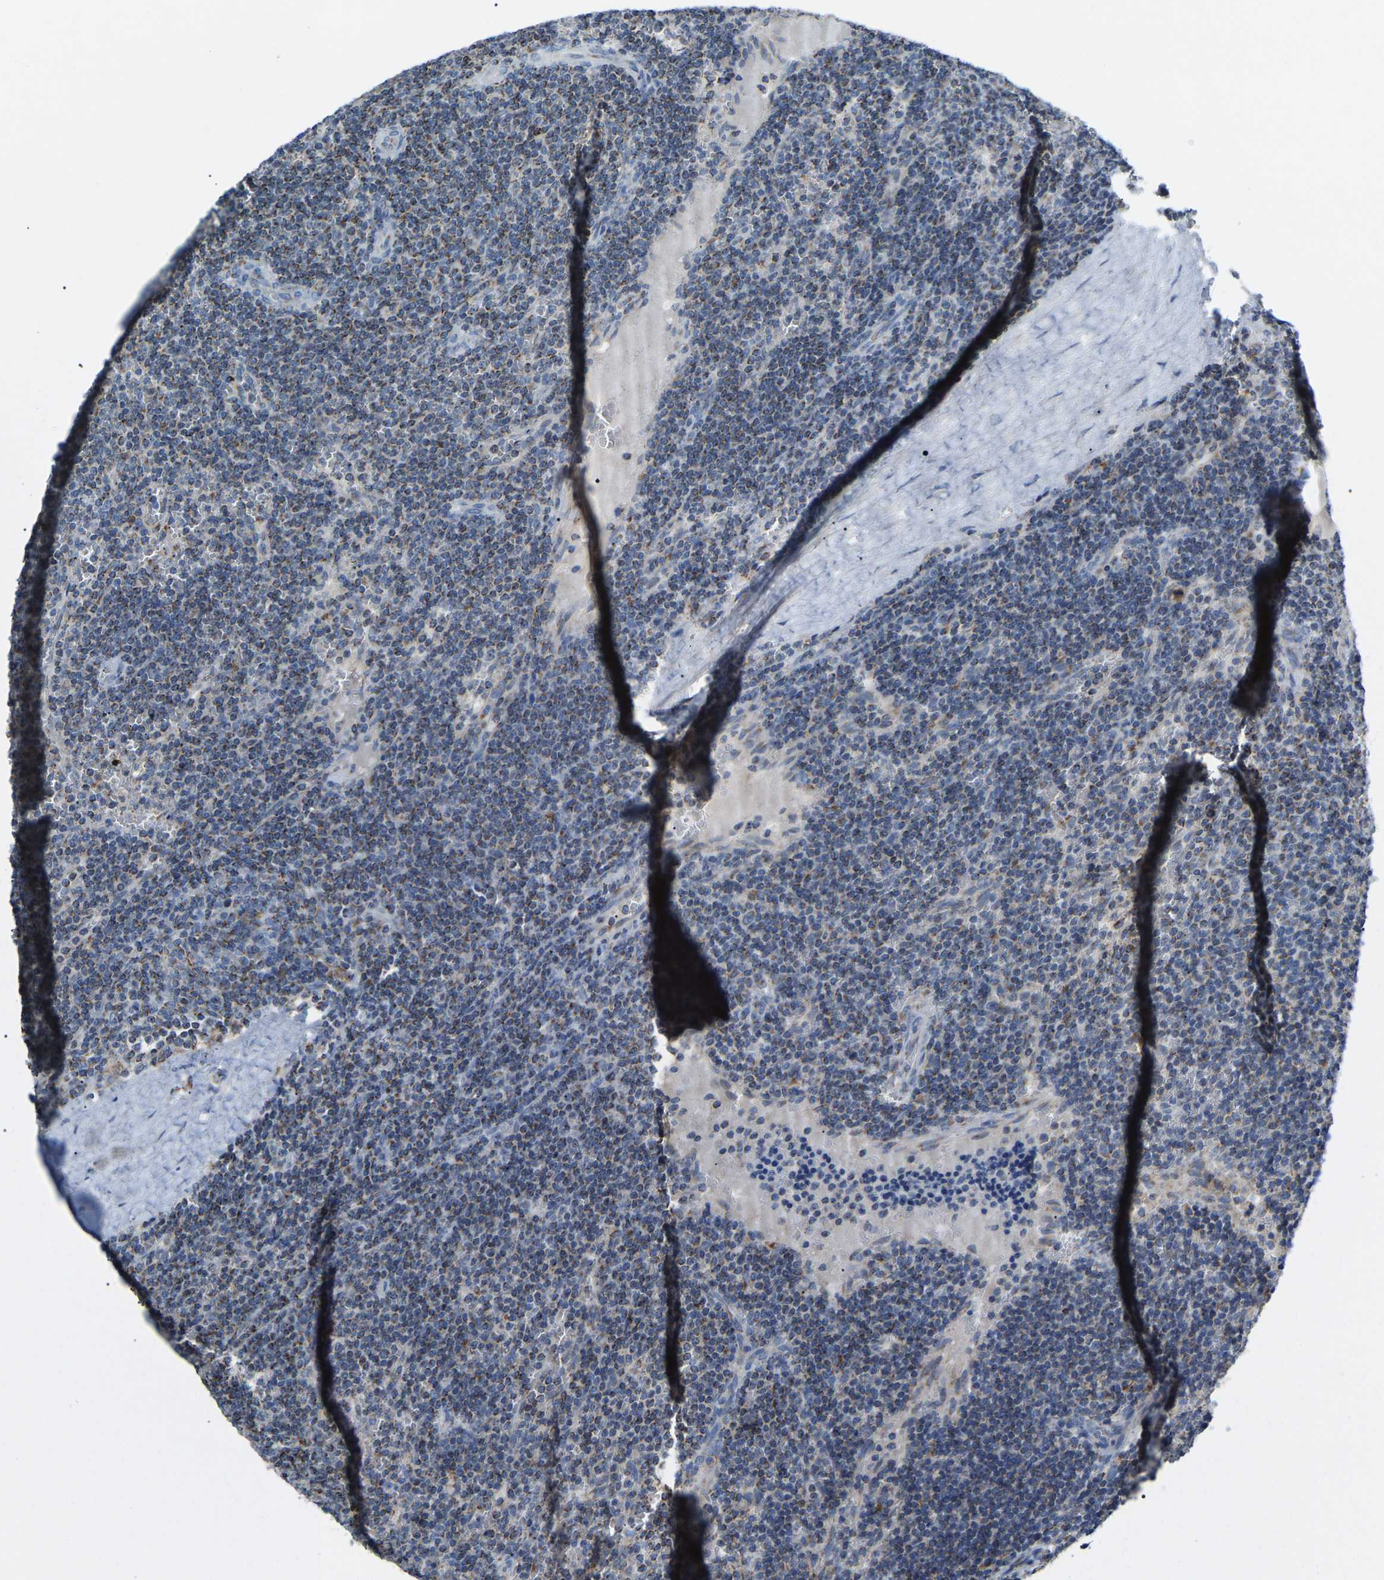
{"staining": {"intensity": "moderate", "quantity": "25%-75%", "location": "cytoplasmic/membranous"}, "tissue": "lymphoma", "cell_type": "Tumor cells", "image_type": "cancer", "snomed": [{"axis": "morphology", "description": "Malignant lymphoma, non-Hodgkin's type, Low grade"}, {"axis": "topography", "description": "Spleen"}], "caption": "A photomicrograph of human lymphoma stained for a protein reveals moderate cytoplasmic/membranous brown staining in tumor cells.", "gene": "CANT1", "patient": {"sex": "female", "age": 50}}